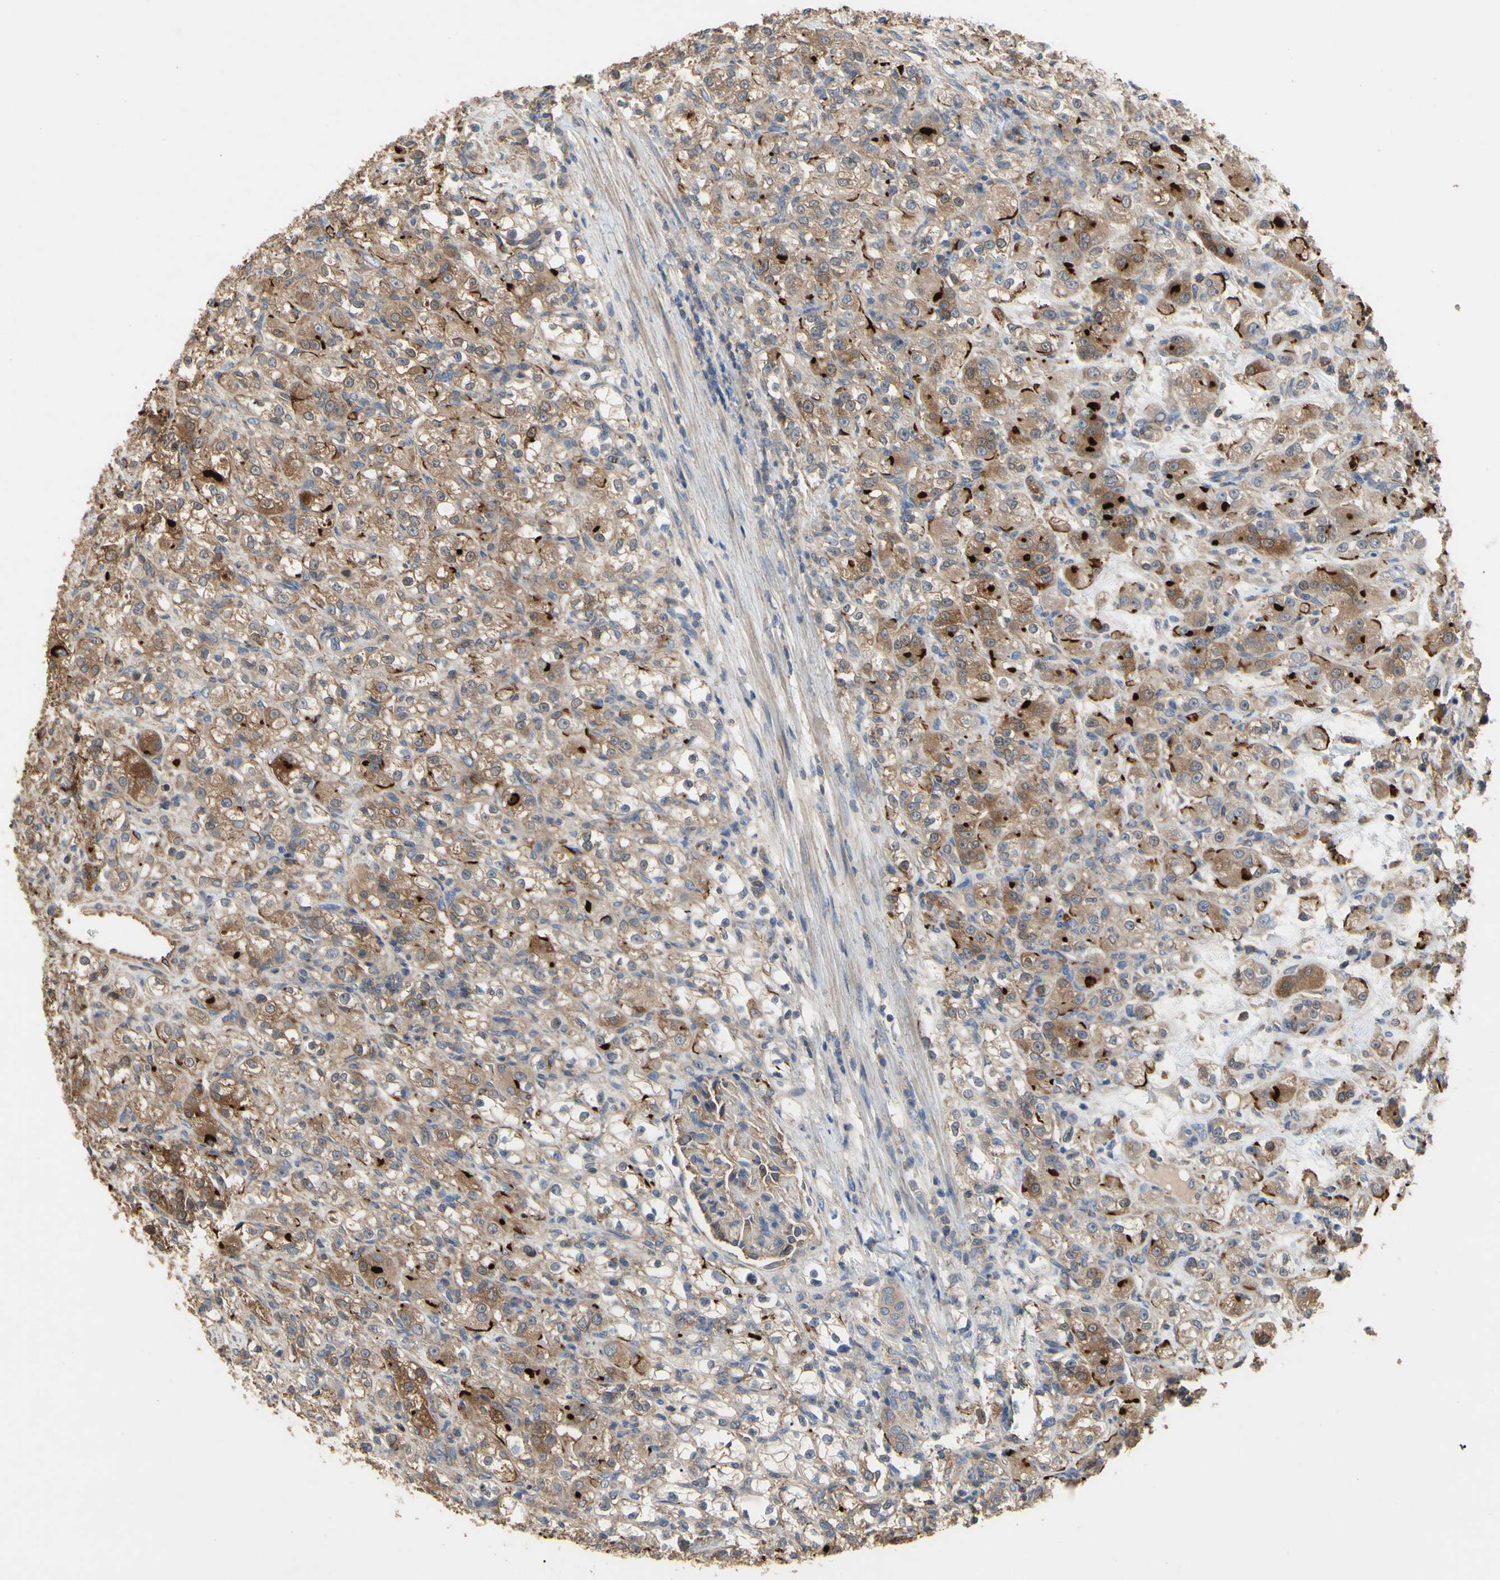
{"staining": {"intensity": "strong", "quantity": ">75%", "location": "cytoplasmic/membranous"}, "tissue": "renal cancer", "cell_type": "Tumor cells", "image_type": "cancer", "snomed": [{"axis": "morphology", "description": "Normal tissue, NOS"}, {"axis": "morphology", "description": "Adenocarcinoma, NOS"}, {"axis": "topography", "description": "Kidney"}], "caption": "Renal cancer (adenocarcinoma) tissue shows strong cytoplasmic/membranous expression in approximately >75% of tumor cells, visualized by immunohistochemistry.", "gene": "PDZK1", "patient": {"sex": "male", "age": 61}}